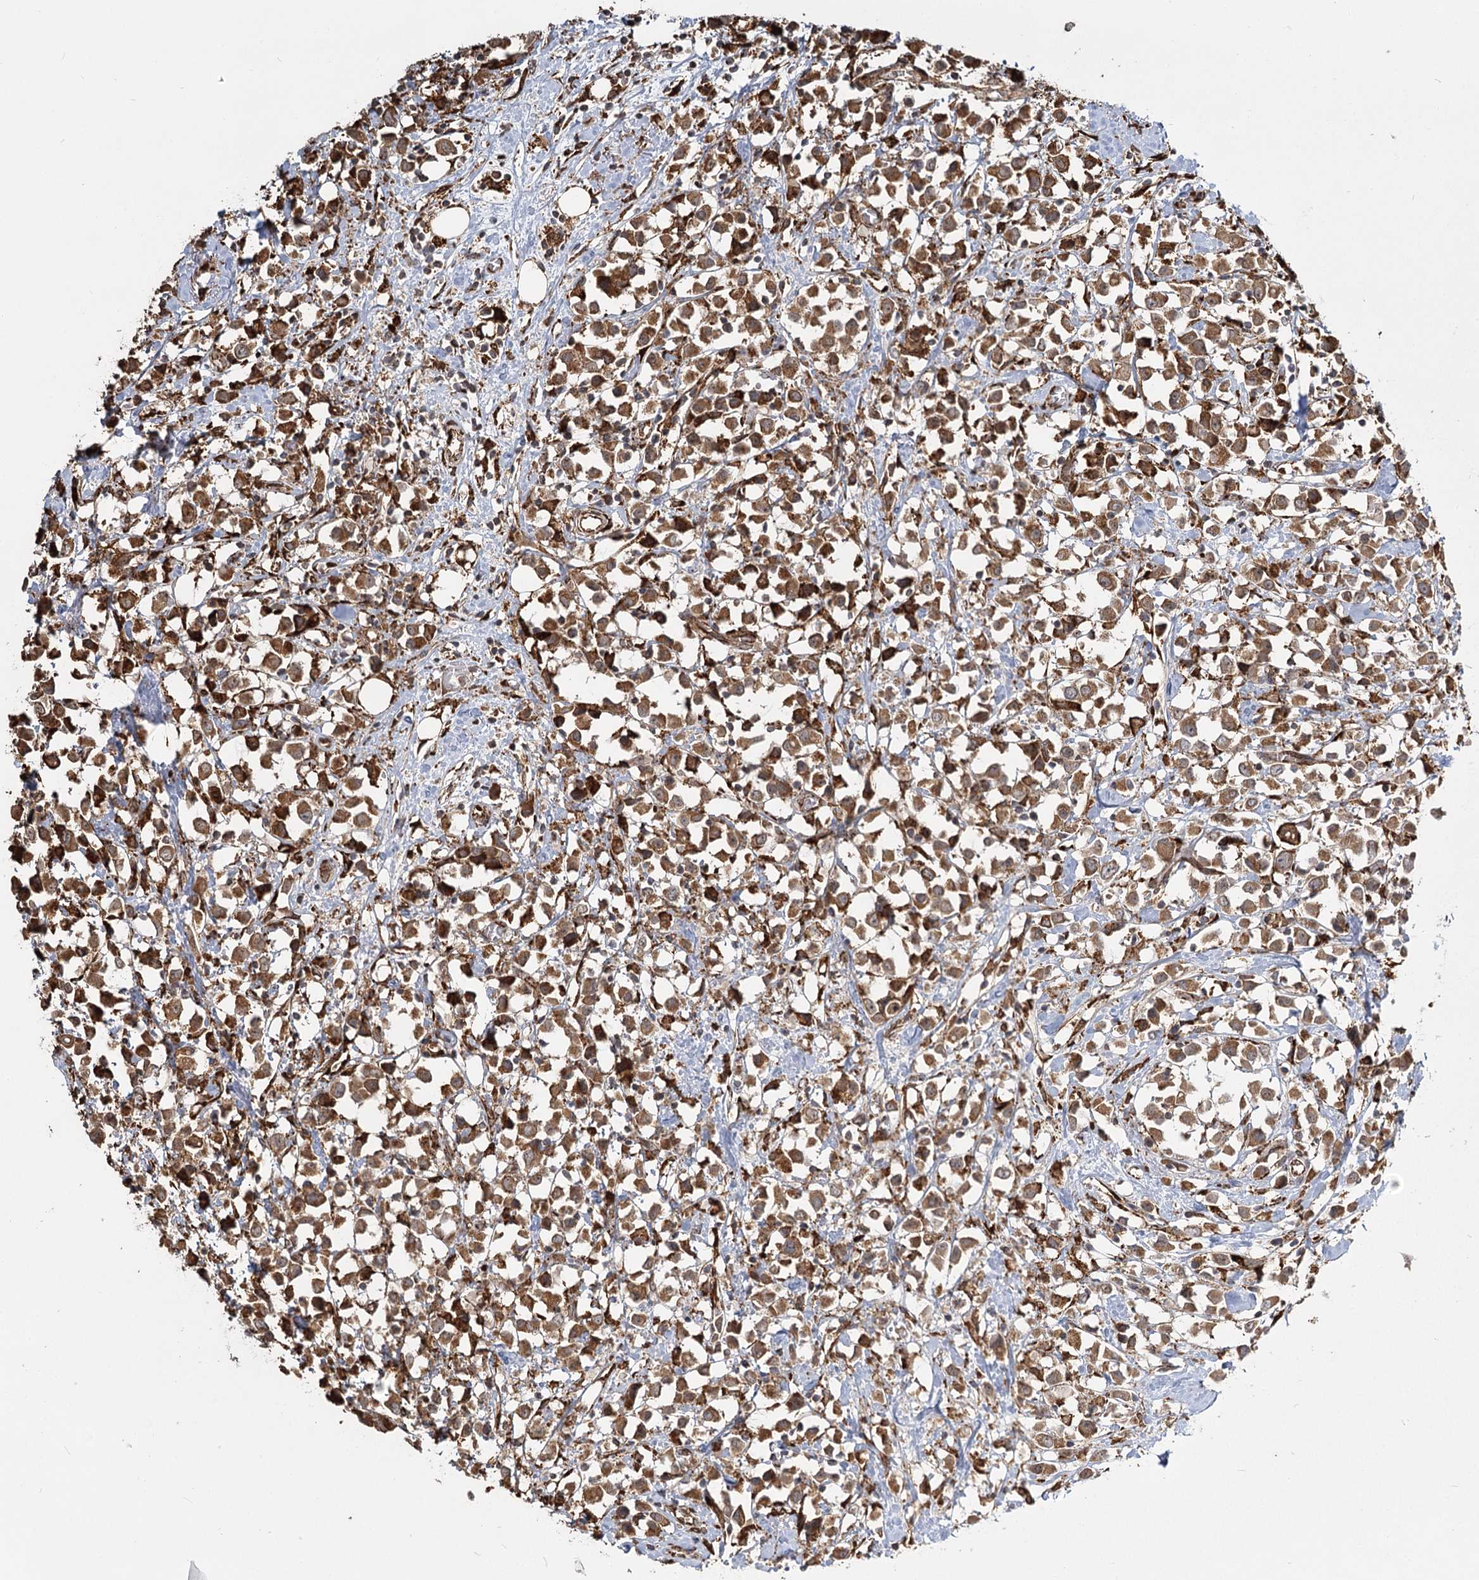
{"staining": {"intensity": "moderate", "quantity": ">75%", "location": "cytoplasmic/membranous"}, "tissue": "breast cancer", "cell_type": "Tumor cells", "image_type": "cancer", "snomed": [{"axis": "morphology", "description": "Duct carcinoma"}, {"axis": "topography", "description": "Breast"}], "caption": "High-power microscopy captured an immunohistochemistry (IHC) micrograph of breast invasive ductal carcinoma, revealing moderate cytoplasmic/membranous positivity in approximately >75% of tumor cells.", "gene": "FAM13A", "patient": {"sex": "female", "age": 61}}